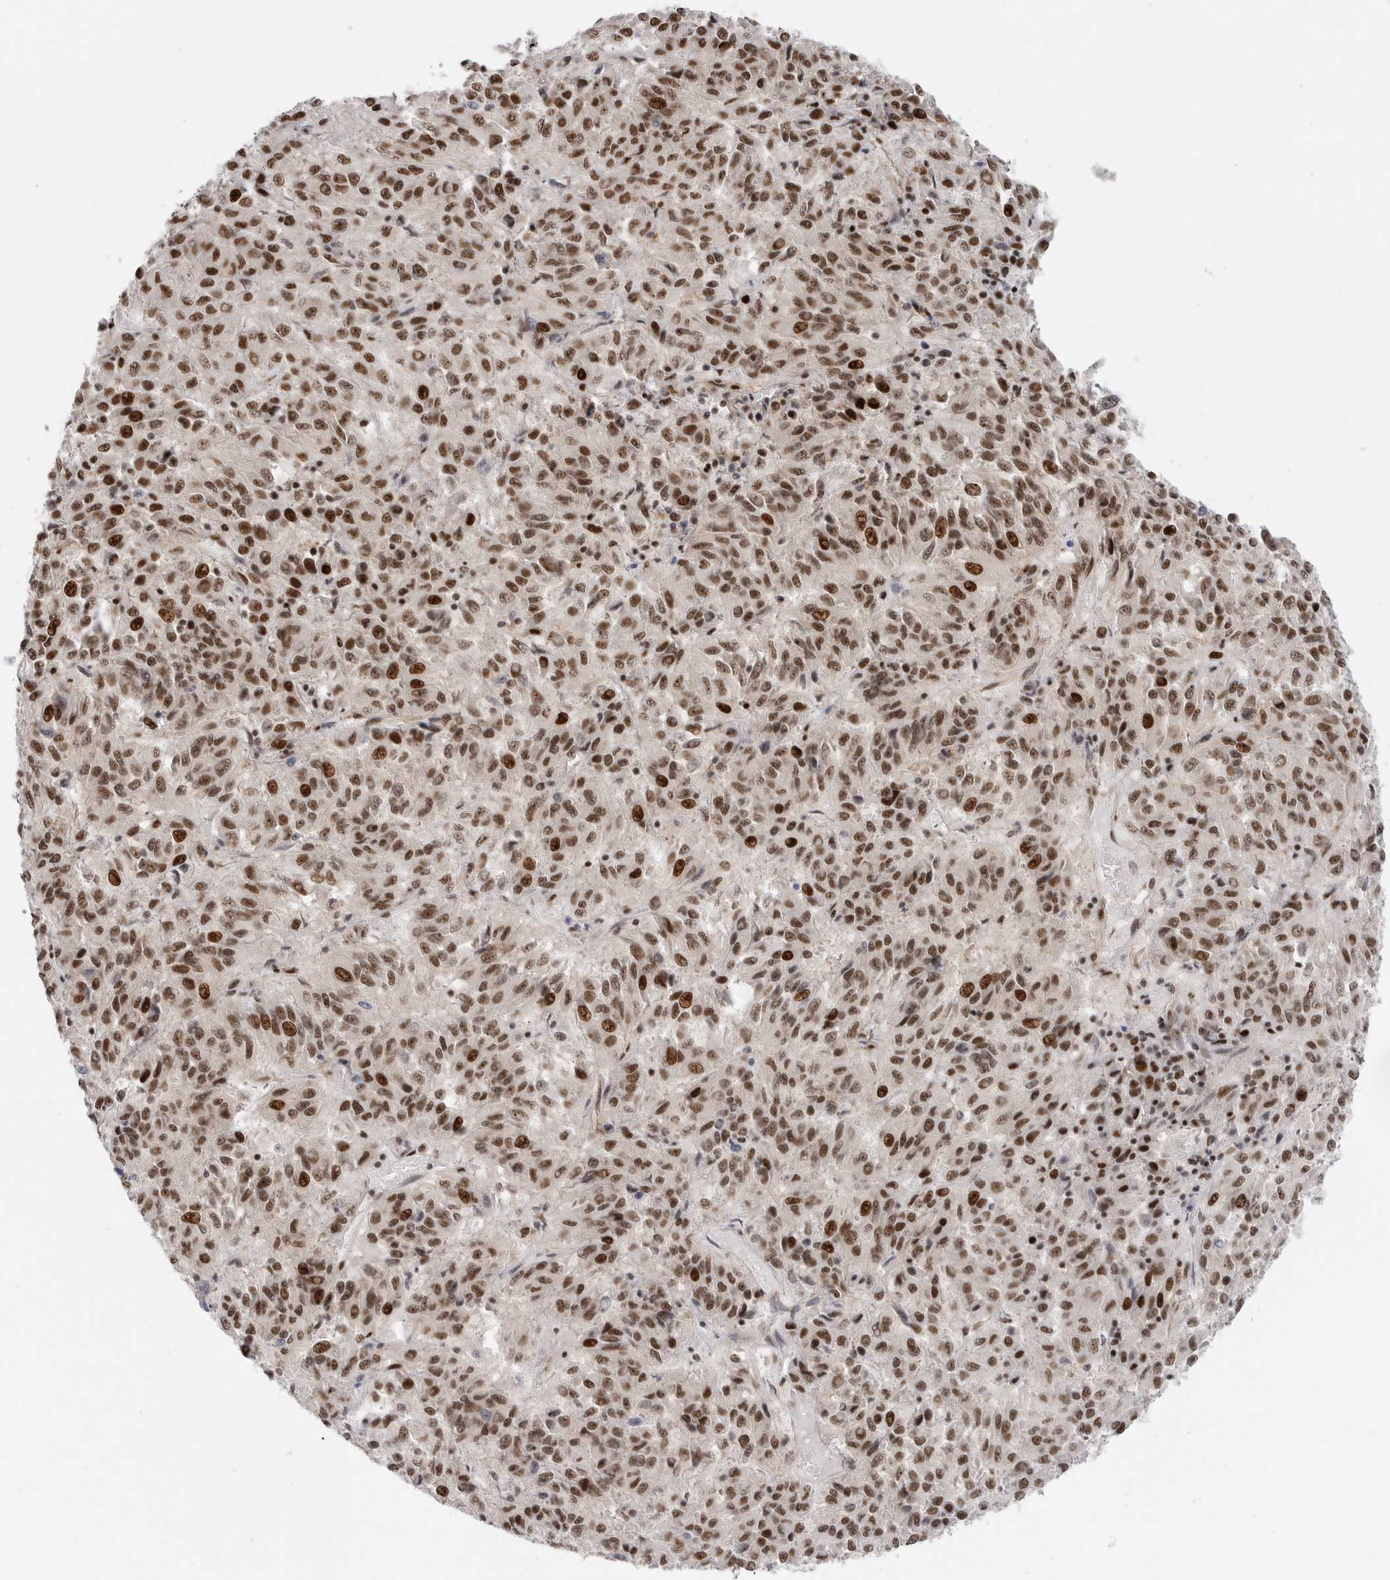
{"staining": {"intensity": "strong", "quantity": ">75%", "location": "nuclear"}, "tissue": "melanoma", "cell_type": "Tumor cells", "image_type": "cancer", "snomed": [{"axis": "morphology", "description": "Malignant melanoma, Metastatic site"}, {"axis": "topography", "description": "Lung"}], "caption": "Immunohistochemical staining of malignant melanoma (metastatic site) displays high levels of strong nuclear expression in about >75% of tumor cells.", "gene": "GPATCH2", "patient": {"sex": "male", "age": 64}}